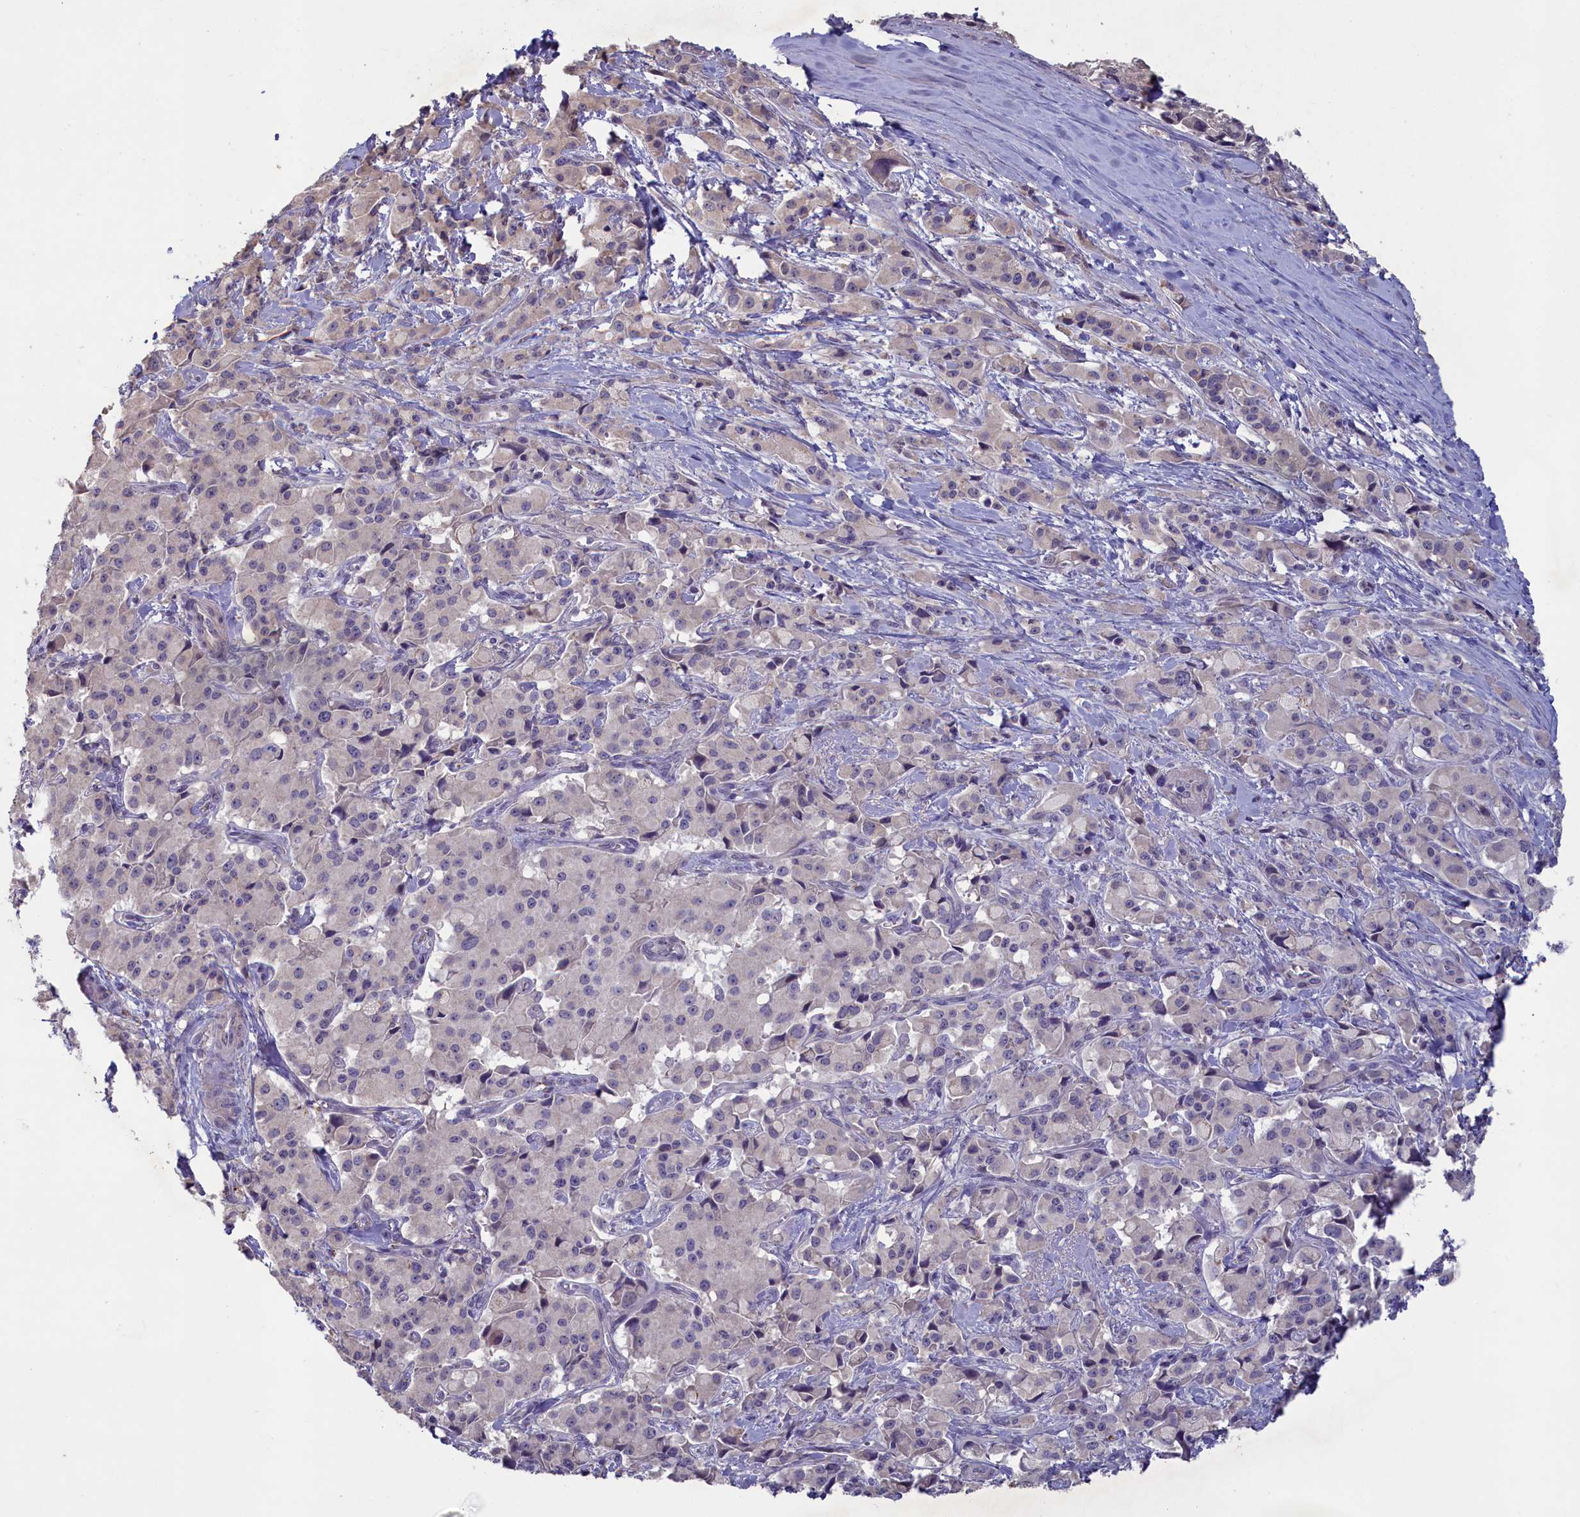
{"staining": {"intensity": "negative", "quantity": "none", "location": "none"}, "tissue": "pancreatic cancer", "cell_type": "Tumor cells", "image_type": "cancer", "snomed": [{"axis": "morphology", "description": "Adenocarcinoma, NOS"}, {"axis": "topography", "description": "Pancreas"}], "caption": "Tumor cells show no significant protein positivity in pancreatic cancer (adenocarcinoma). Brightfield microscopy of immunohistochemistry stained with DAB (3,3'-diaminobenzidine) (brown) and hematoxylin (blue), captured at high magnification.", "gene": "ATF7IP2", "patient": {"sex": "male", "age": 65}}